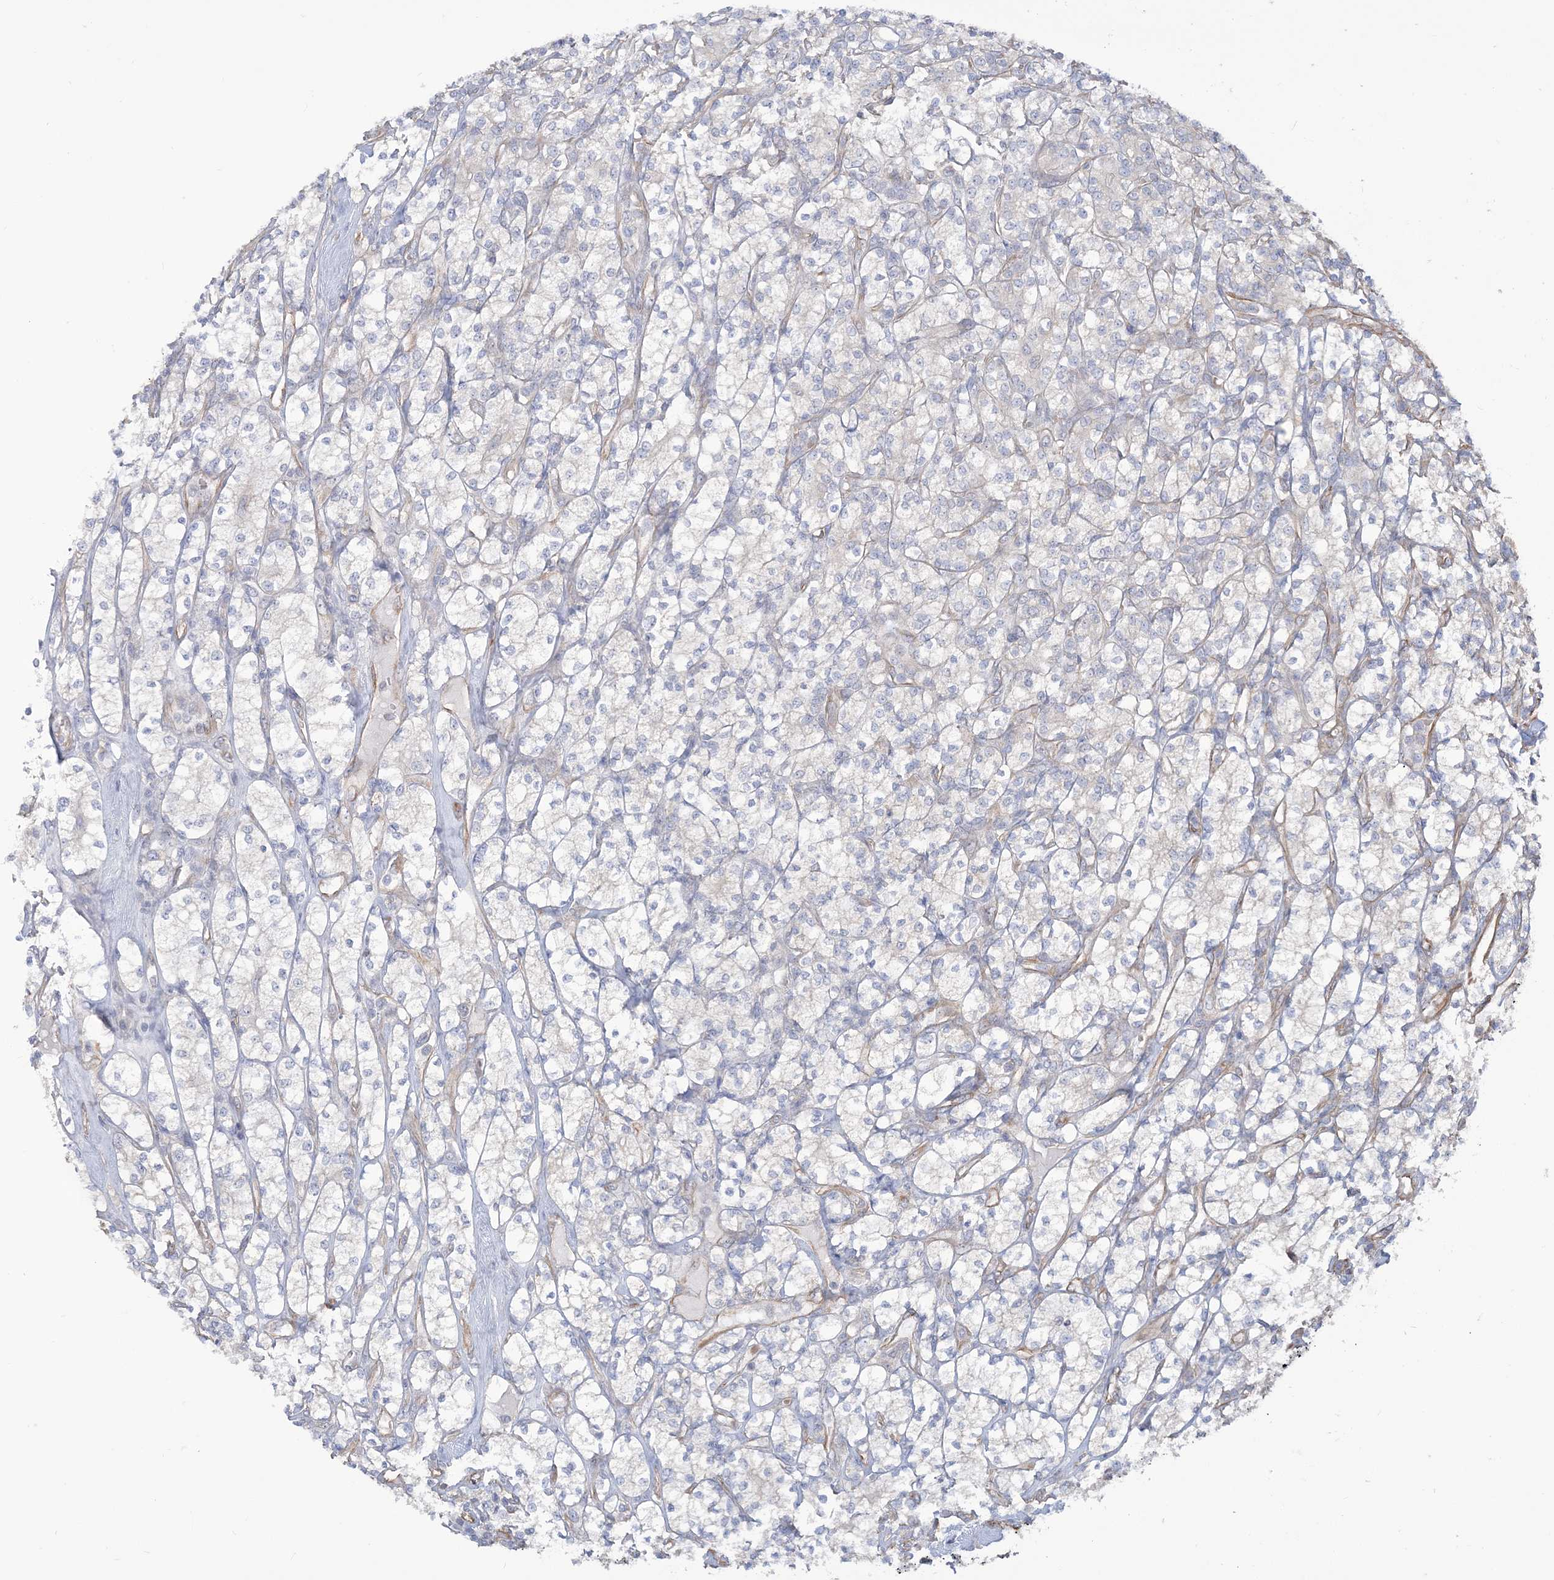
{"staining": {"intensity": "negative", "quantity": "none", "location": "none"}, "tissue": "renal cancer", "cell_type": "Tumor cells", "image_type": "cancer", "snomed": [{"axis": "morphology", "description": "Adenocarcinoma, NOS"}, {"axis": "topography", "description": "Kidney"}], "caption": "Histopathology image shows no protein positivity in tumor cells of renal adenocarcinoma tissue.", "gene": "ZNF821", "patient": {"sex": "male", "age": 77}}